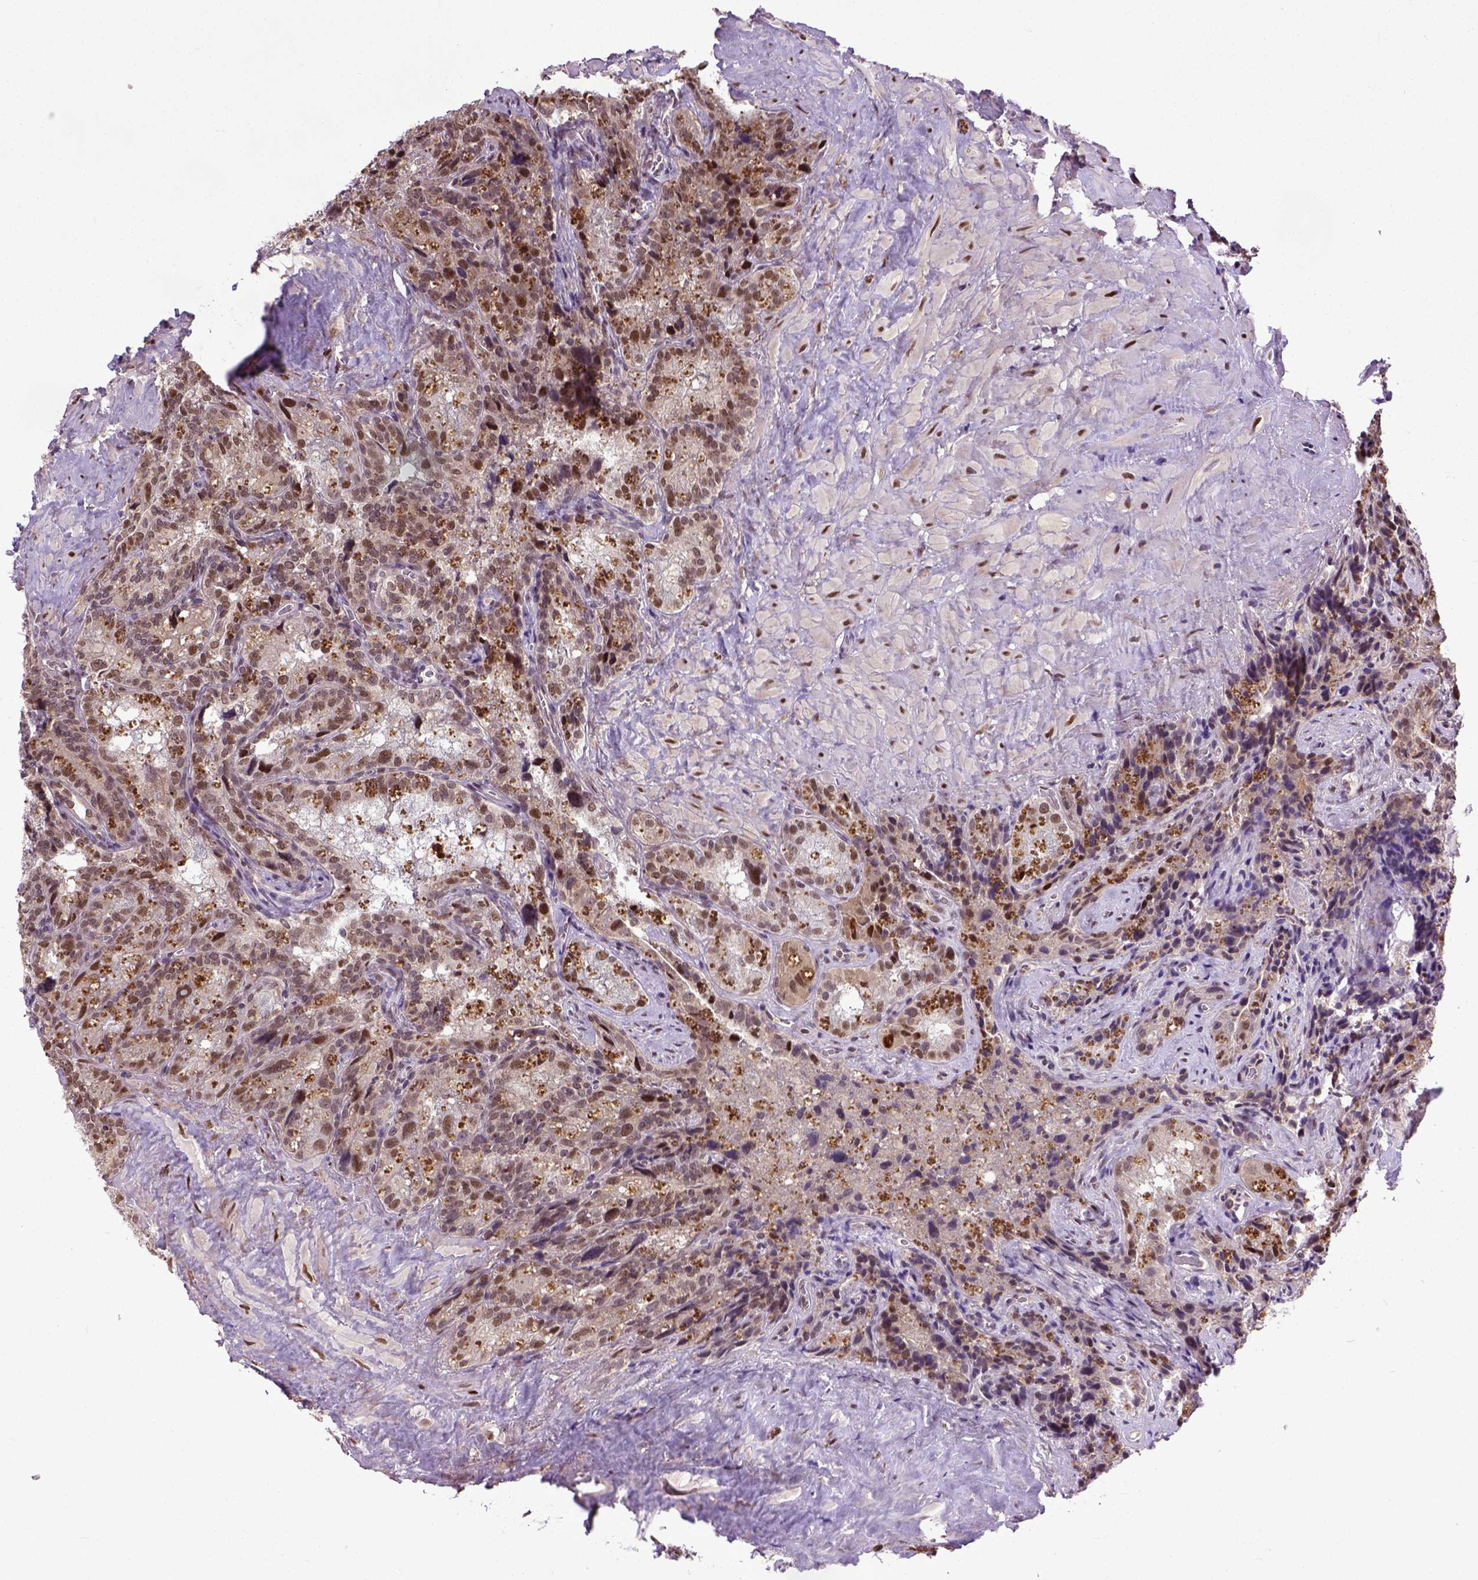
{"staining": {"intensity": "moderate", "quantity": ">75%", "location": "nuclear"}, "tissue": "seminal vesicle", "cell_type": "Glandular cells", "image_type": "normal", "snomed": [{"axis": "morphology", "description": "Normal tissue, NOS"}, {"axis": "topography", "description": "Prostate"}, {"axis": "topography", "description": "Seminal veicle"}], "caption": "Protein expression analysis of normal human seminal vesicle reveals moderate nuclear staining in approximately >75% of glandular cells. Nuclei are stained in blue.", "gene": "UBA3", "patient": {"sex": "male", "age": 71}}